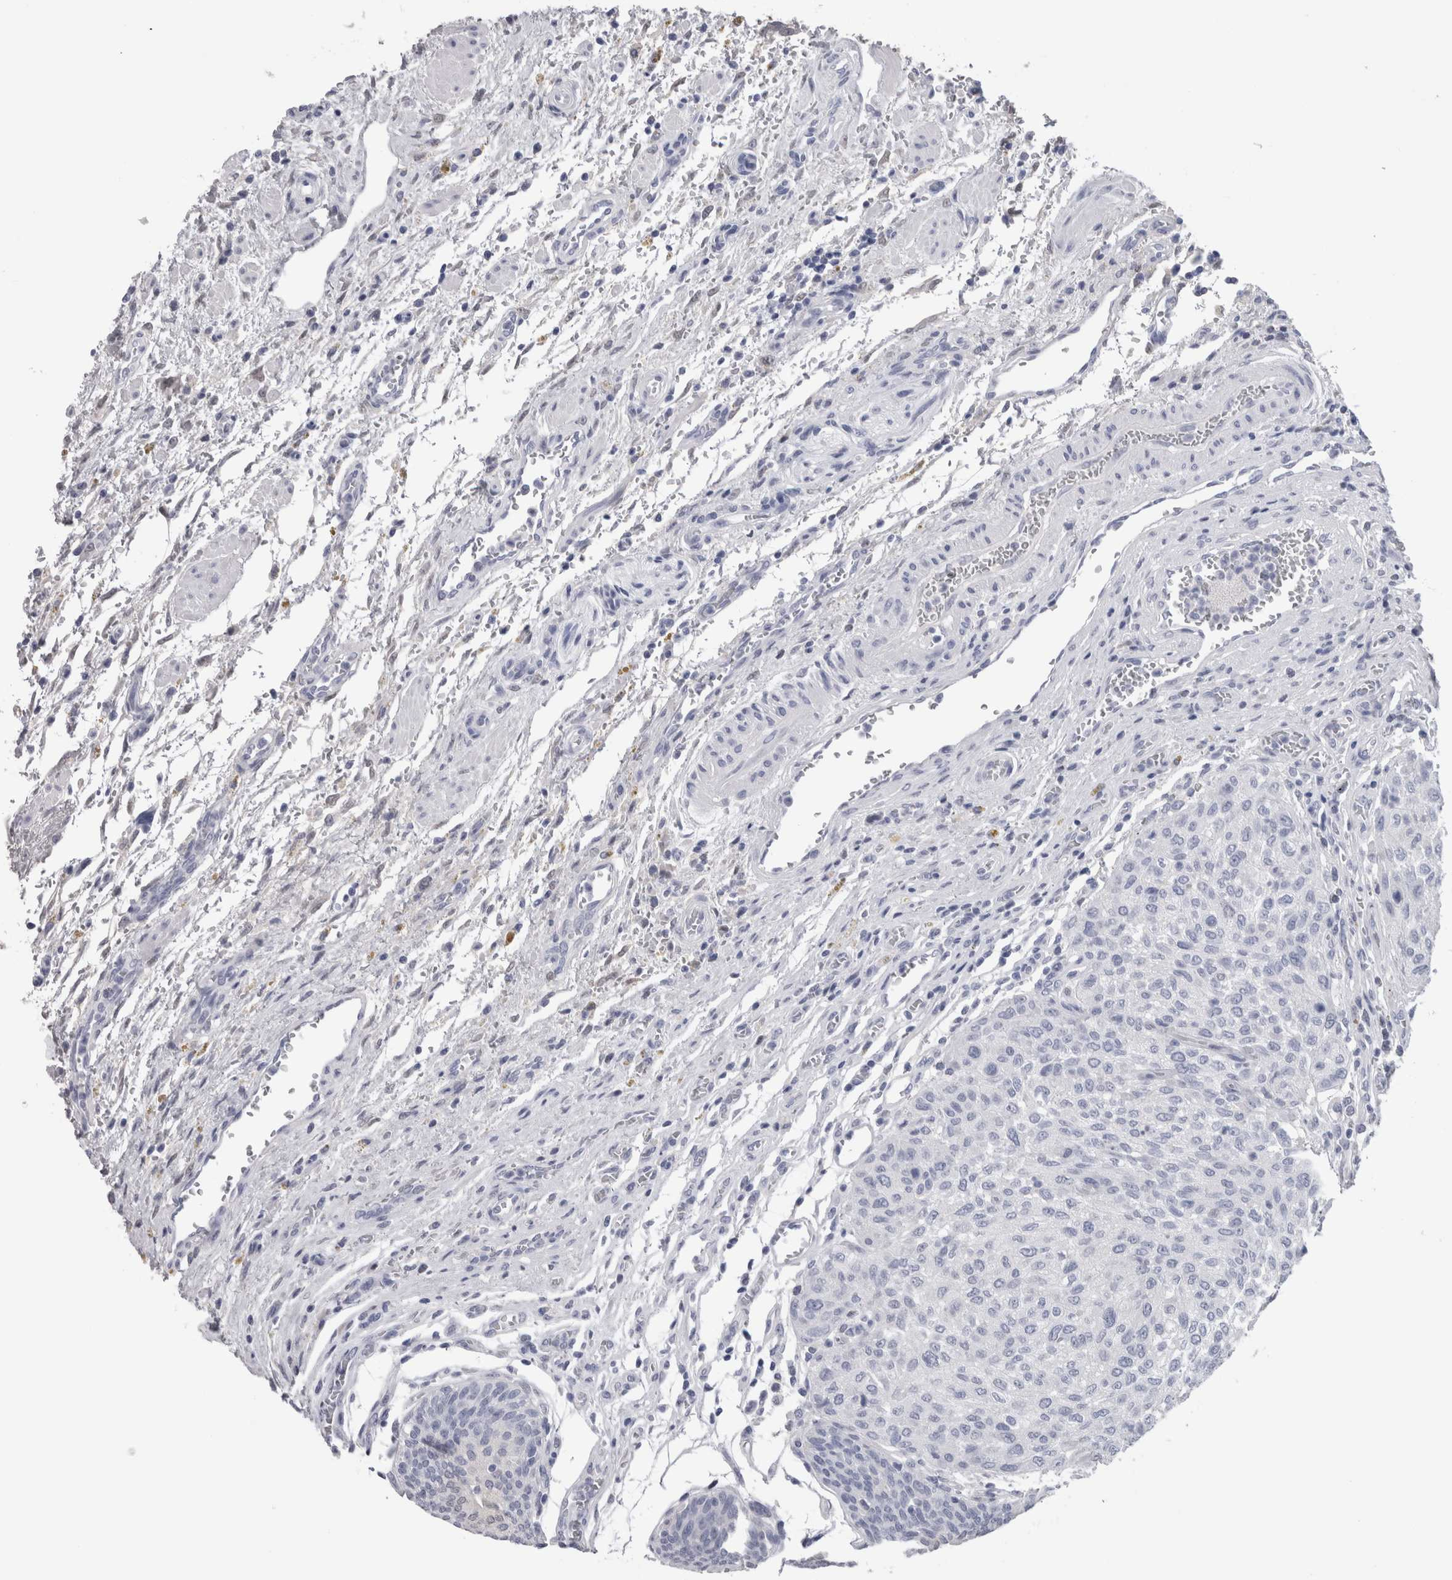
{"staining": {"intensity": "negative", "quantity": "none", "location": "none"}, "tissue": "urothelial cancer", "cell_type": "Tumor cells", "image_type": "cancer", "snomed": [{"axis": "morphology", "description": "Urothelial carcinoma, Low grade"}, {"axis": "morphology", "description": "Urothelial carcinoma, High grade"}, {"axis": "topography", "description": "Urinary bladder"}], "caption": "High power microscopy micrograph of an IHC image of urothelial carcinoma (high-grade), revealing no significant expression in tumor cells.", "gene": "CA8", "patient": {"sex": "male", "age": 35}}